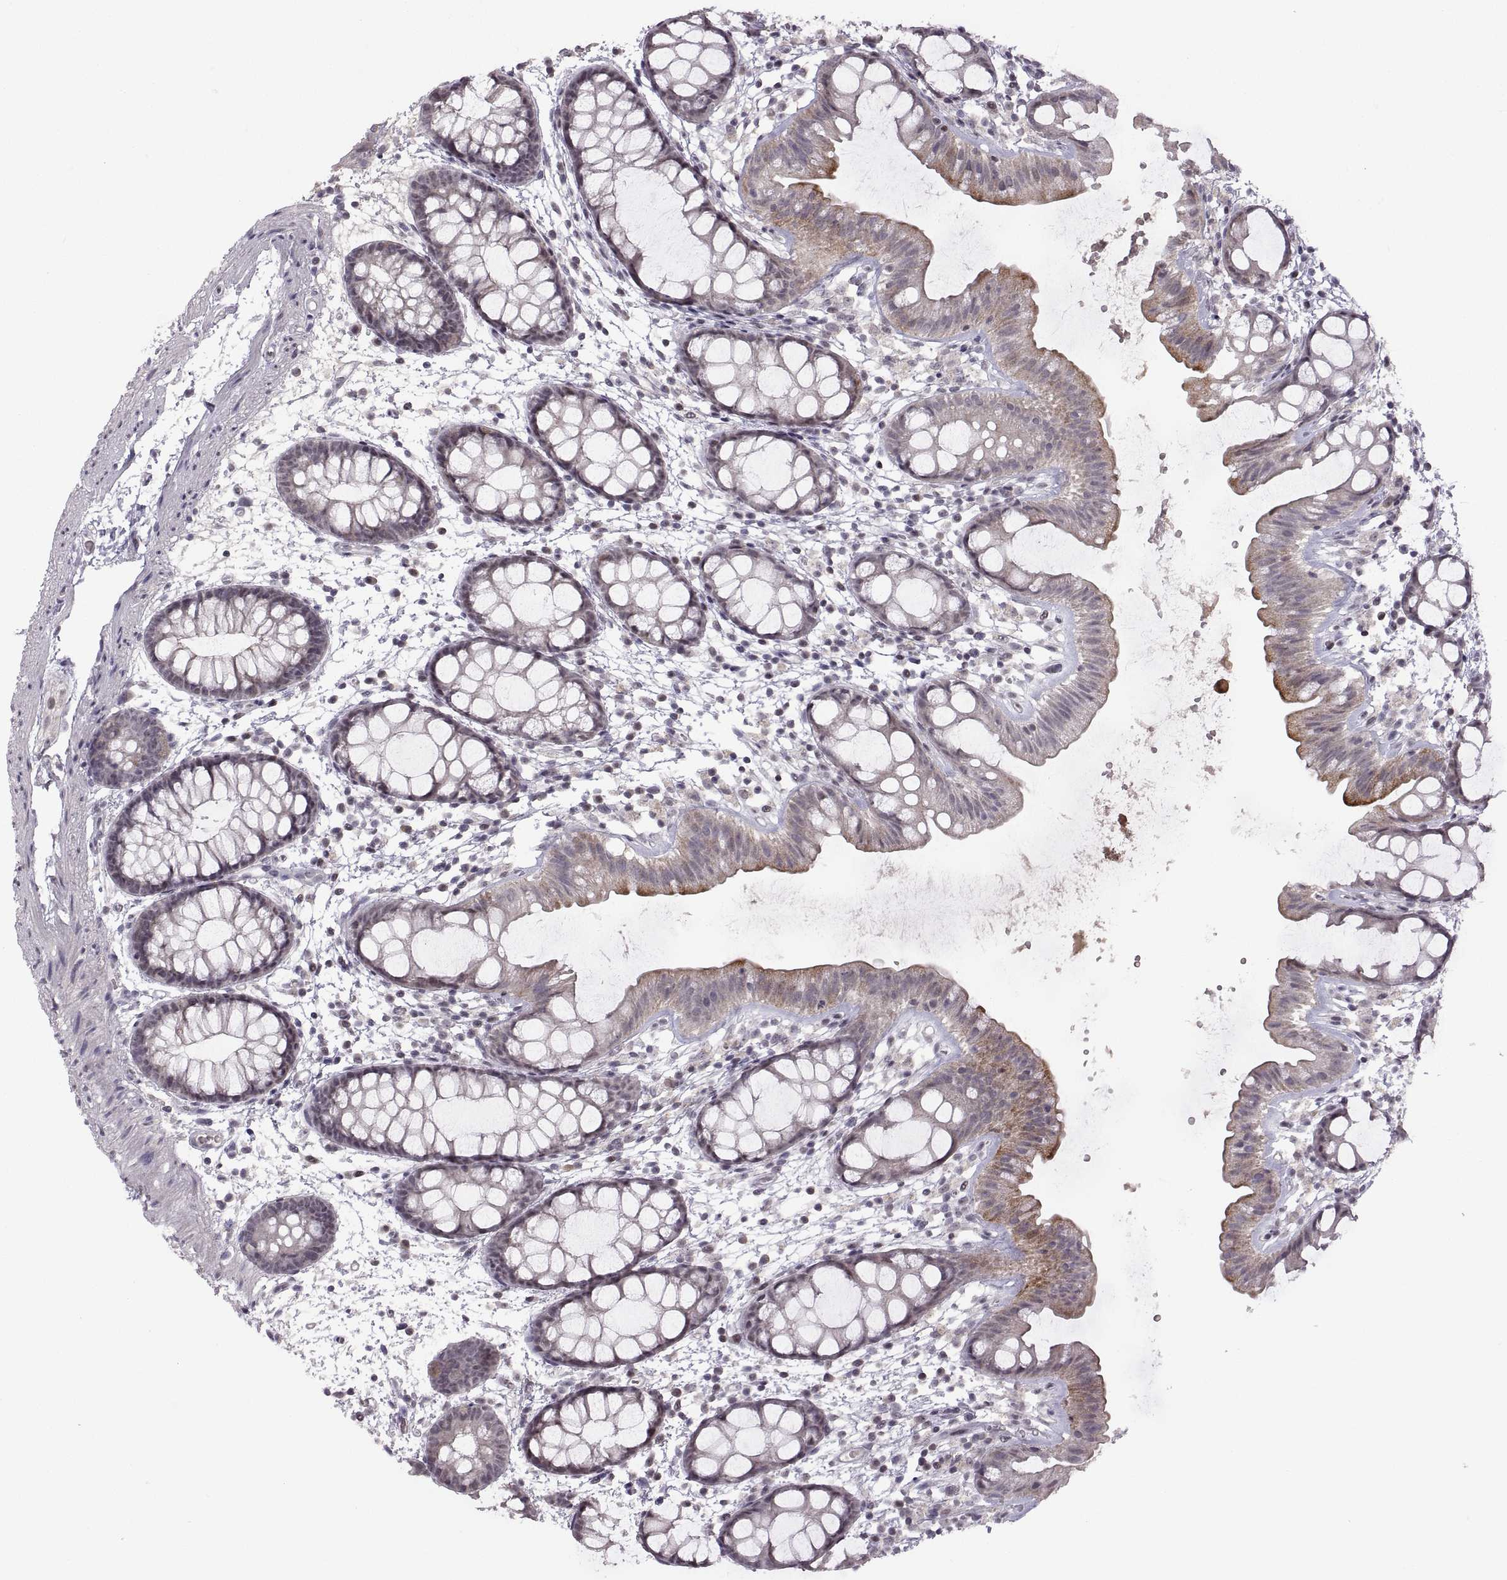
{"staining": {"intensity": "moderate", "quantity": "<25%", "location": "cytoplasmic/membranous"}, "tissue": "rectum", "cell_type": "Glandular cells", "image_type": "normal", "snomed": [{"axis": "morphology", "description": "Normal tissue, NOS"}, {"axis": "topography", "description": "Rectum"}], "caption": "Glandular cells display low levels of moderate cytoplasmic/membranous positivity in approximately <25% of cells in benign rectum.", "gene": "NEK2", "patient": {"sex": "male", "age": 57}}